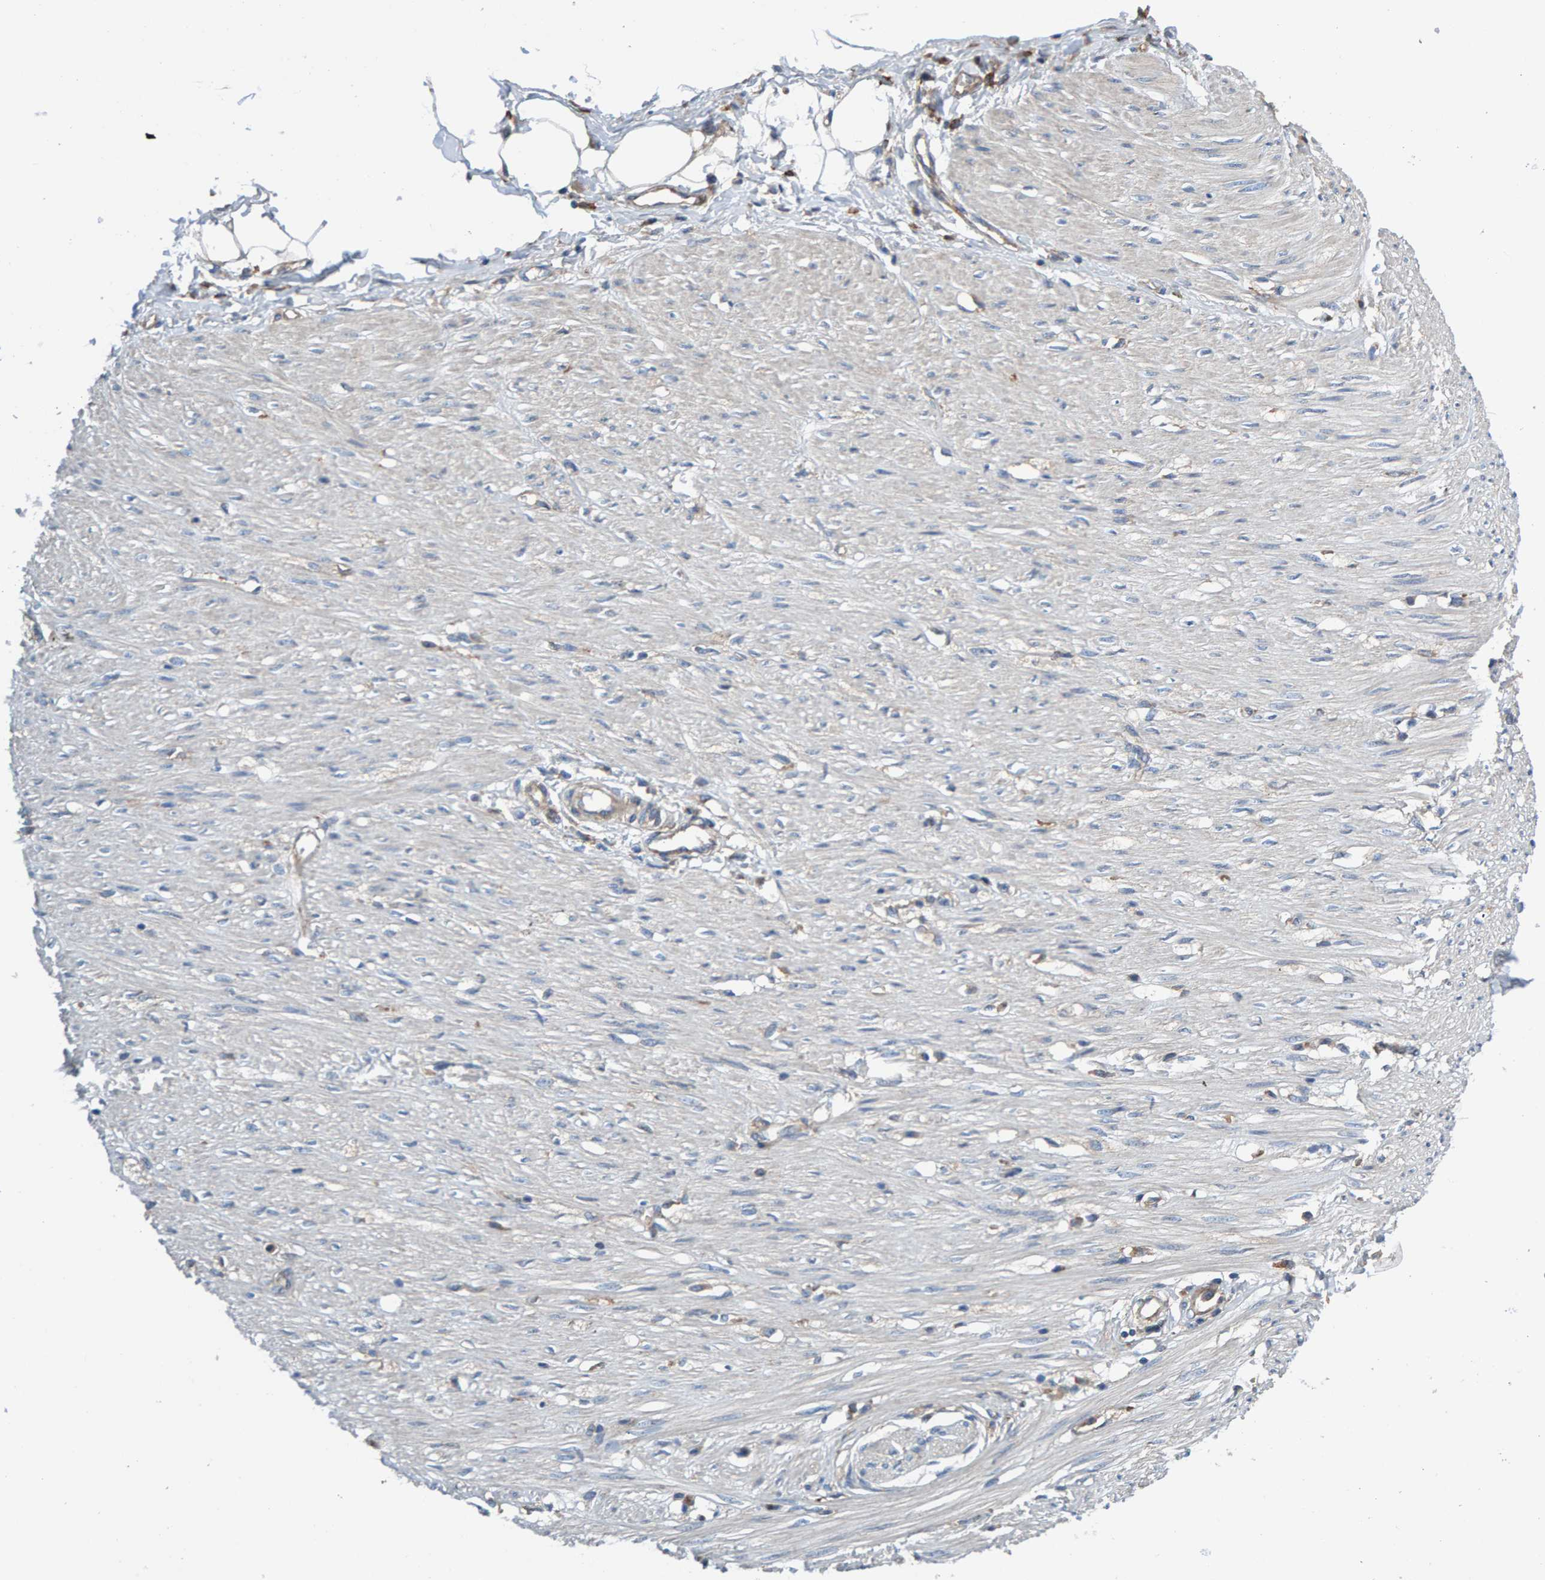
{"staining": {"intensity": "weak", "quantity": "<25%", "location": "cytoplasmic/membranous"}, "tissue": "adipose tissue", "cell_type": "Adipocytes", "image_type": "normal", "snomed": [{"axis": "morphology", "description": "Normal tissue, NOS"}, {"axis": "morphology", "description": "Adenocarcinoma, NOS"}, {"axis": "topography", "description": "Colon"}, {"axis": "topography", "description": "Peripheral nerve tissue"}], "caption": "DAB (3,3'-diaminobenzidine) immunohistochemical staining of benign adipose tissue displays no significant positivity in adipocytes. Brightfield microscopy of immunohistochemistry stained with DAB (3,3'-diaminobenzidine) (brown) and hematoxylin (blue), captured at high magnification.", "gene": "MKLN1", "patient": {"sex": "male", "age": 14}}